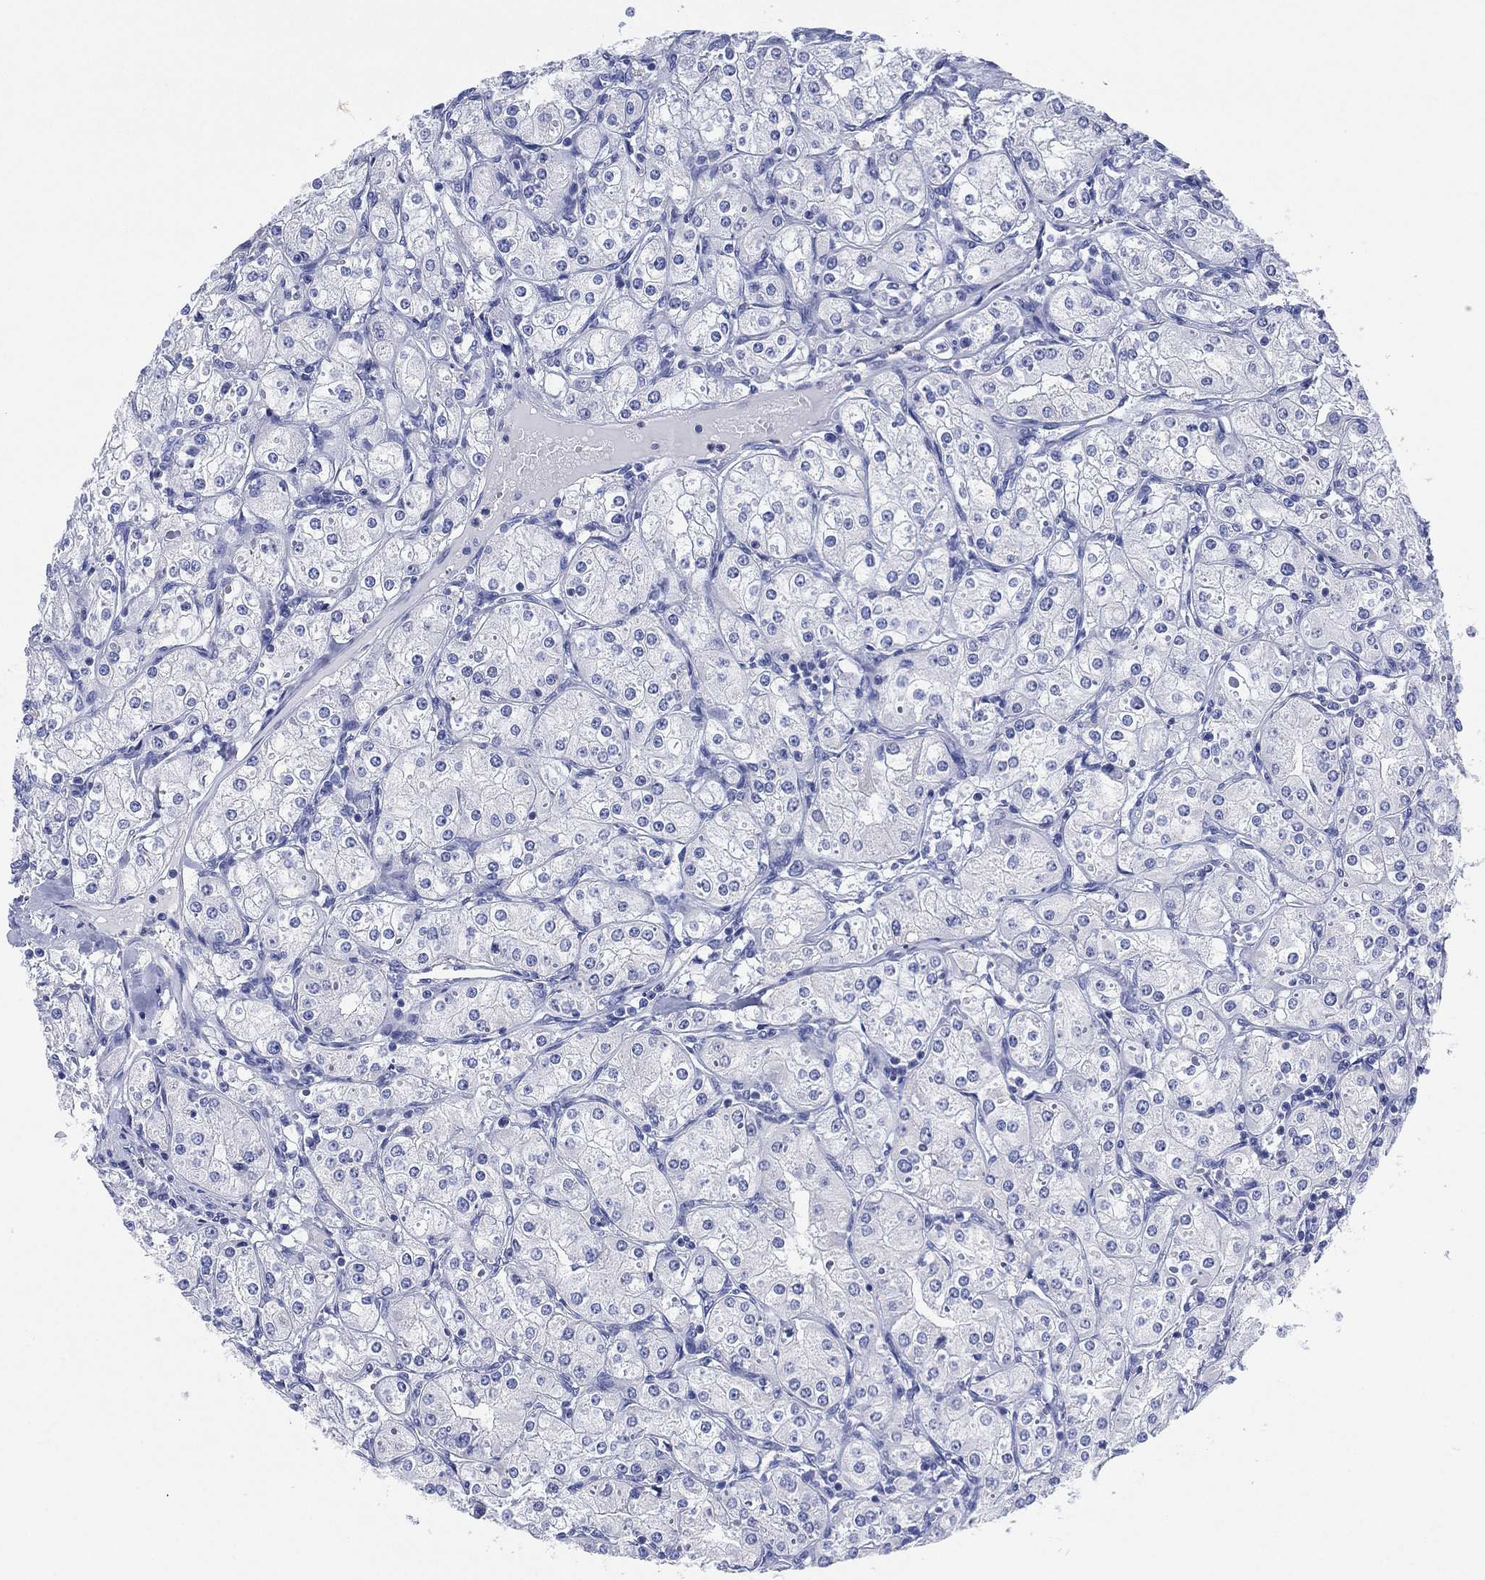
{"staining": {"intensity": "negative", "quantity": "none", "location": "none"}, "tissue": "renal cancer", "cell_type": "Tumor cells", "image_type": "cancer", "snomed": [{"axis": "morphology", "description": "Adenocarcinoma, NOS"}, {"axis": "topography", "description": "Kidney"}], "caption": "DAB immunohistochemical staining of human renal cancer (adenocarcinoma) exhibits no significant staining in tumor cells.", "gene": "SLC9C2", "patient": {"sex": "male", "age": 77}}